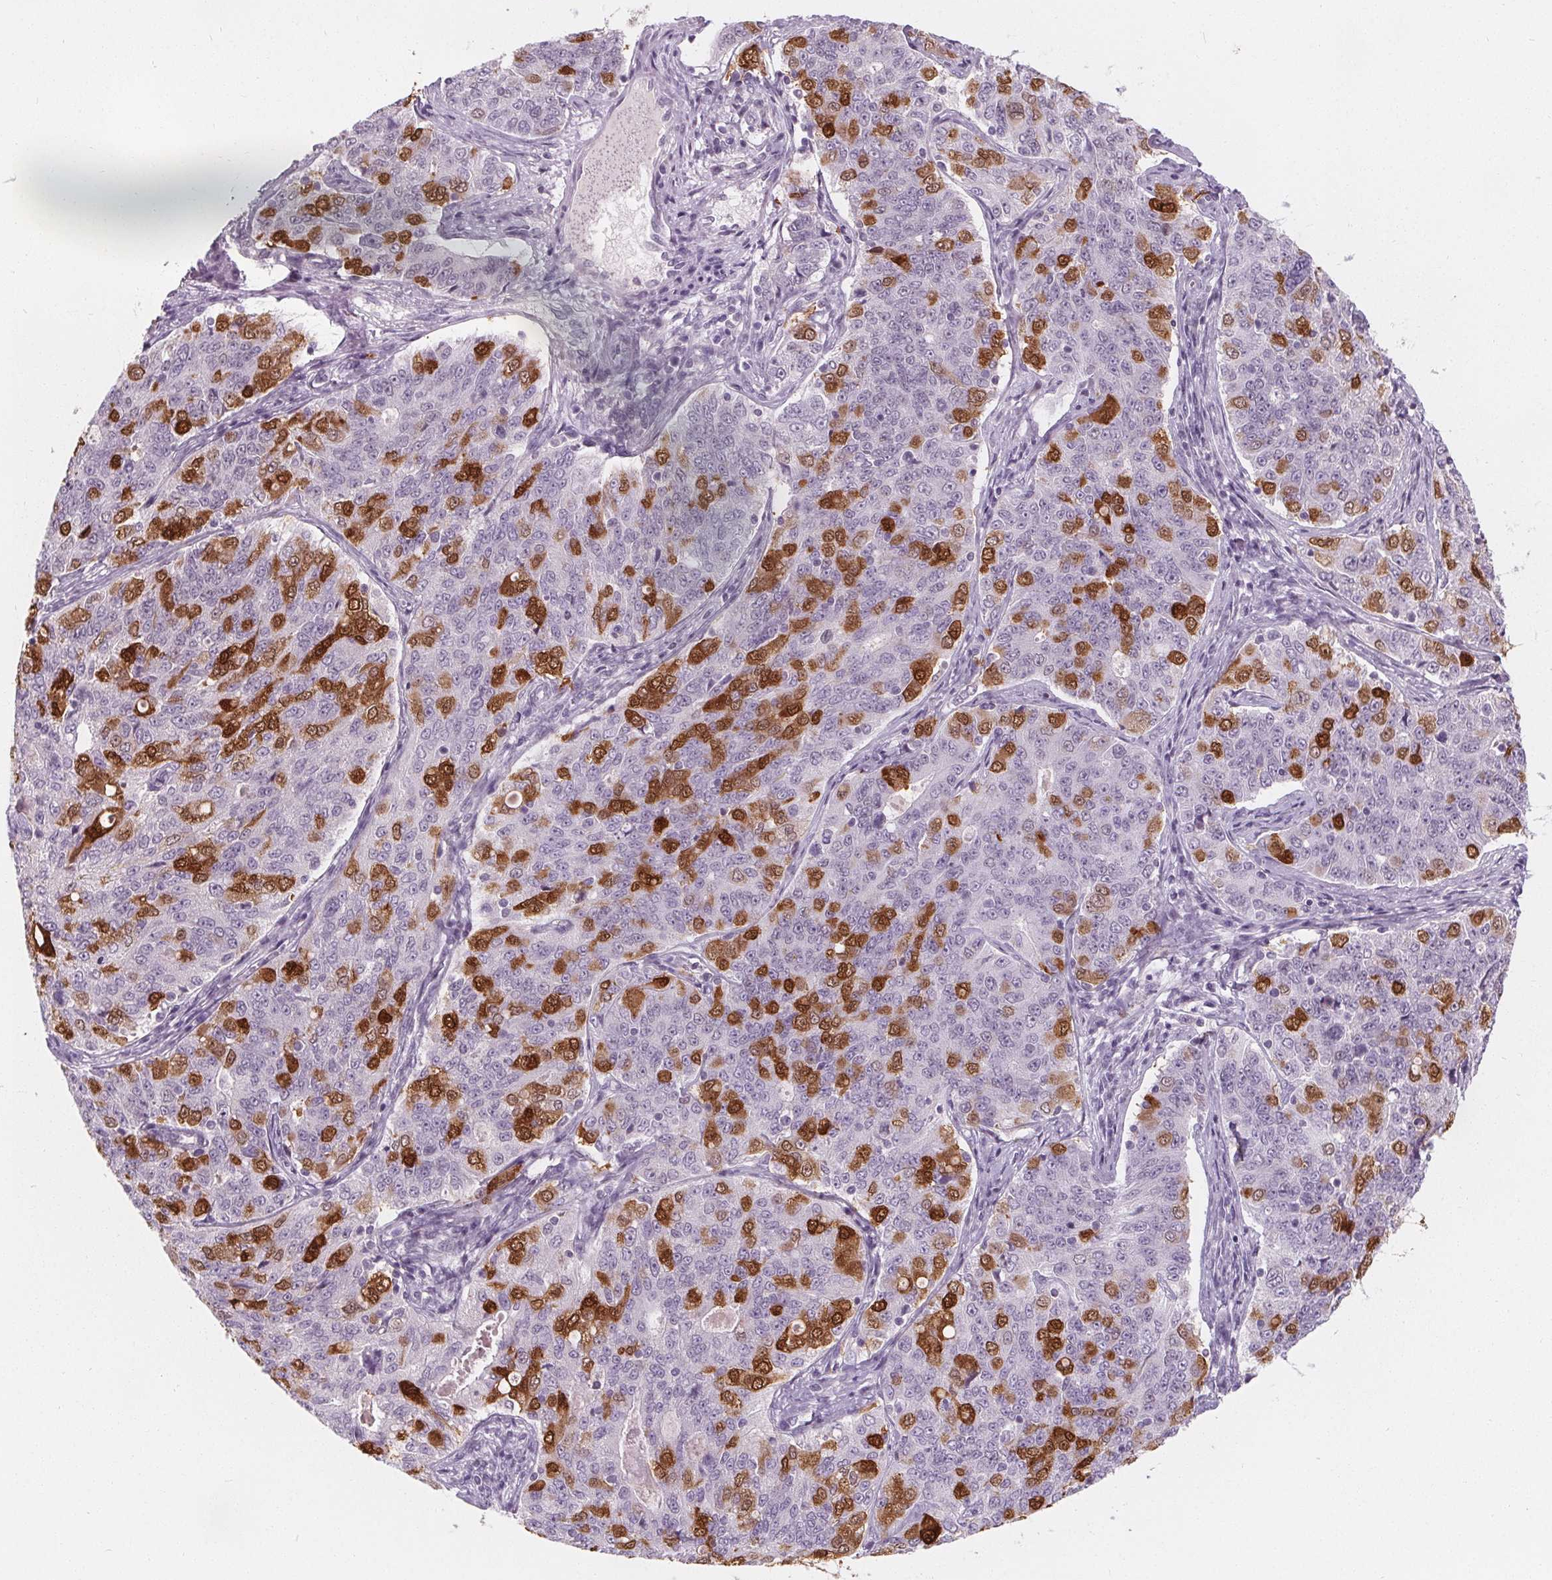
{"staining": {"intensity": "moderate", "quantity": "25%-75%", "location": "nuclear"}, "tissue": "endometrial cancer", "cell_type": "Tumor cells", "image_type": "cancer", "snomed": [{"axis": "morphology", "description": "Adenocarcinoma, NOS"}, {"axis": "topography", "description": "Endometrium"}], "caption": "Human endometrial adenocarcinoma stained with a brown dye reveals moderate nuclear positive expression in approximately 25%-75% of tumor cells.", "gene": "DBX2", "patient": {"sex": "female", "age": 43}}